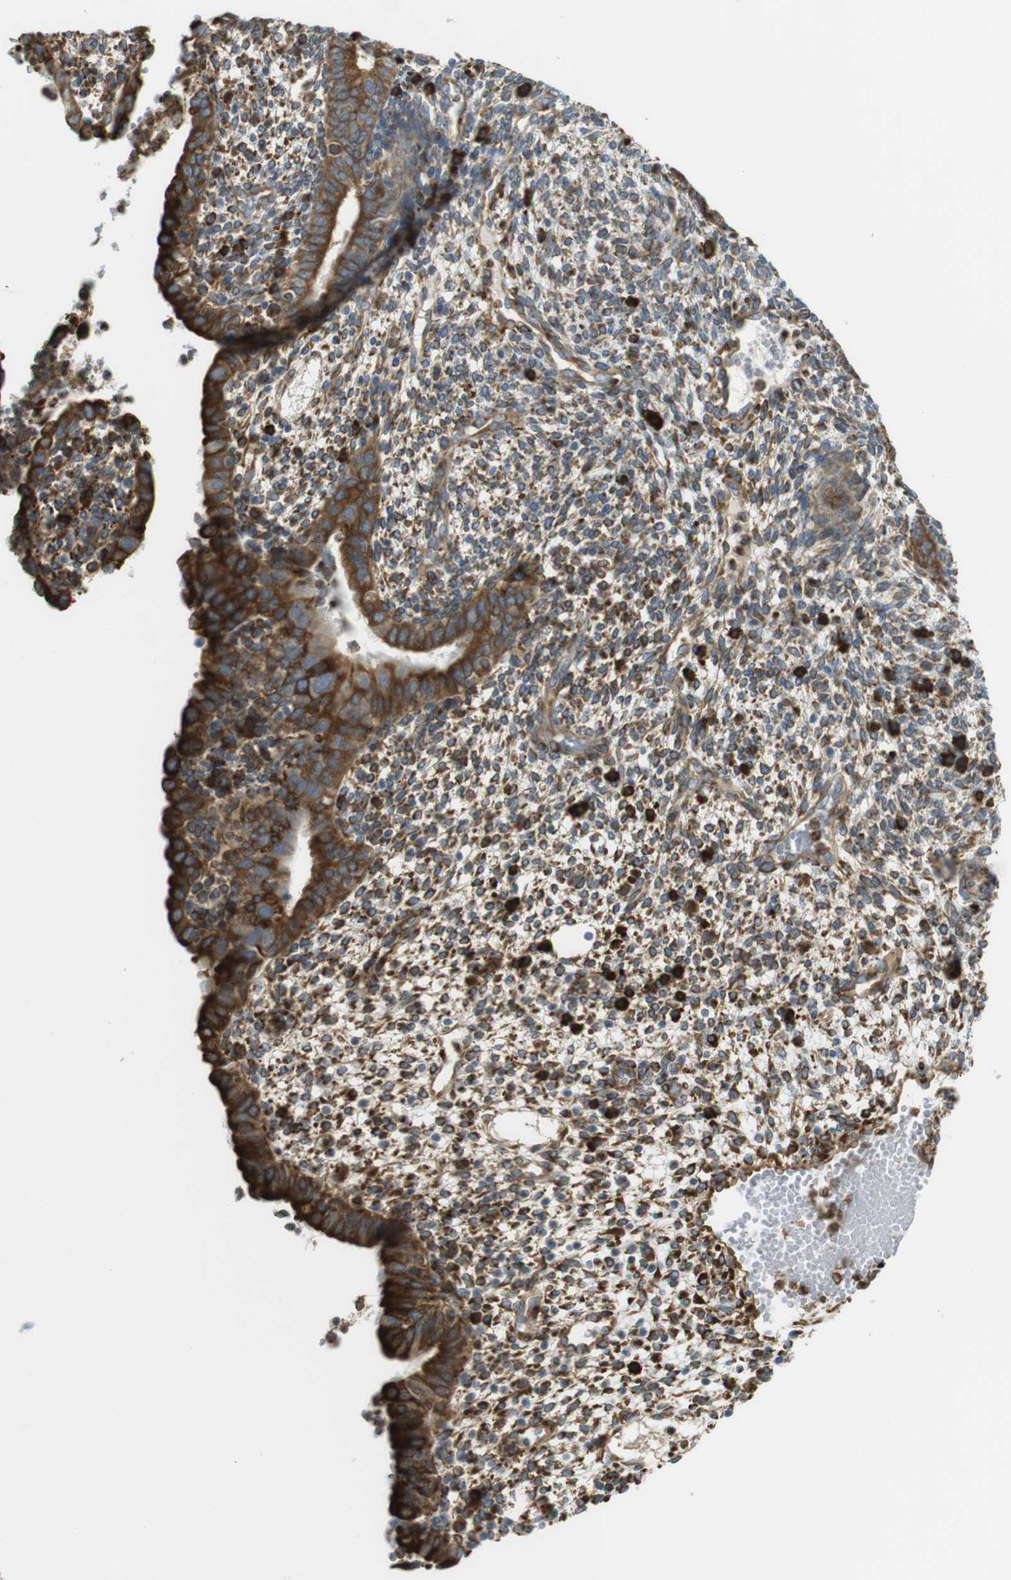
{"staining": {"intensity": "strong", "quantity": ">75%", "location": "cytoplasmic/membranous"}, "tissue": "endometrium", "cell_type": "Cells in endometrial stroma", "image_type": "normal", "snomed": [{"axis": "morphology", "description": "Normal tissue, NOS"}, {"axis": "topography", "description": "Endometrium"}], "caption": "Protein staining by IHC reveals strong cytoplasmic/membranous staining in about >75% of cells in endometrial stroma in benign endometrium.", "gene": "MBOAT2", "patient": {"sex": "female", "age": 35}}